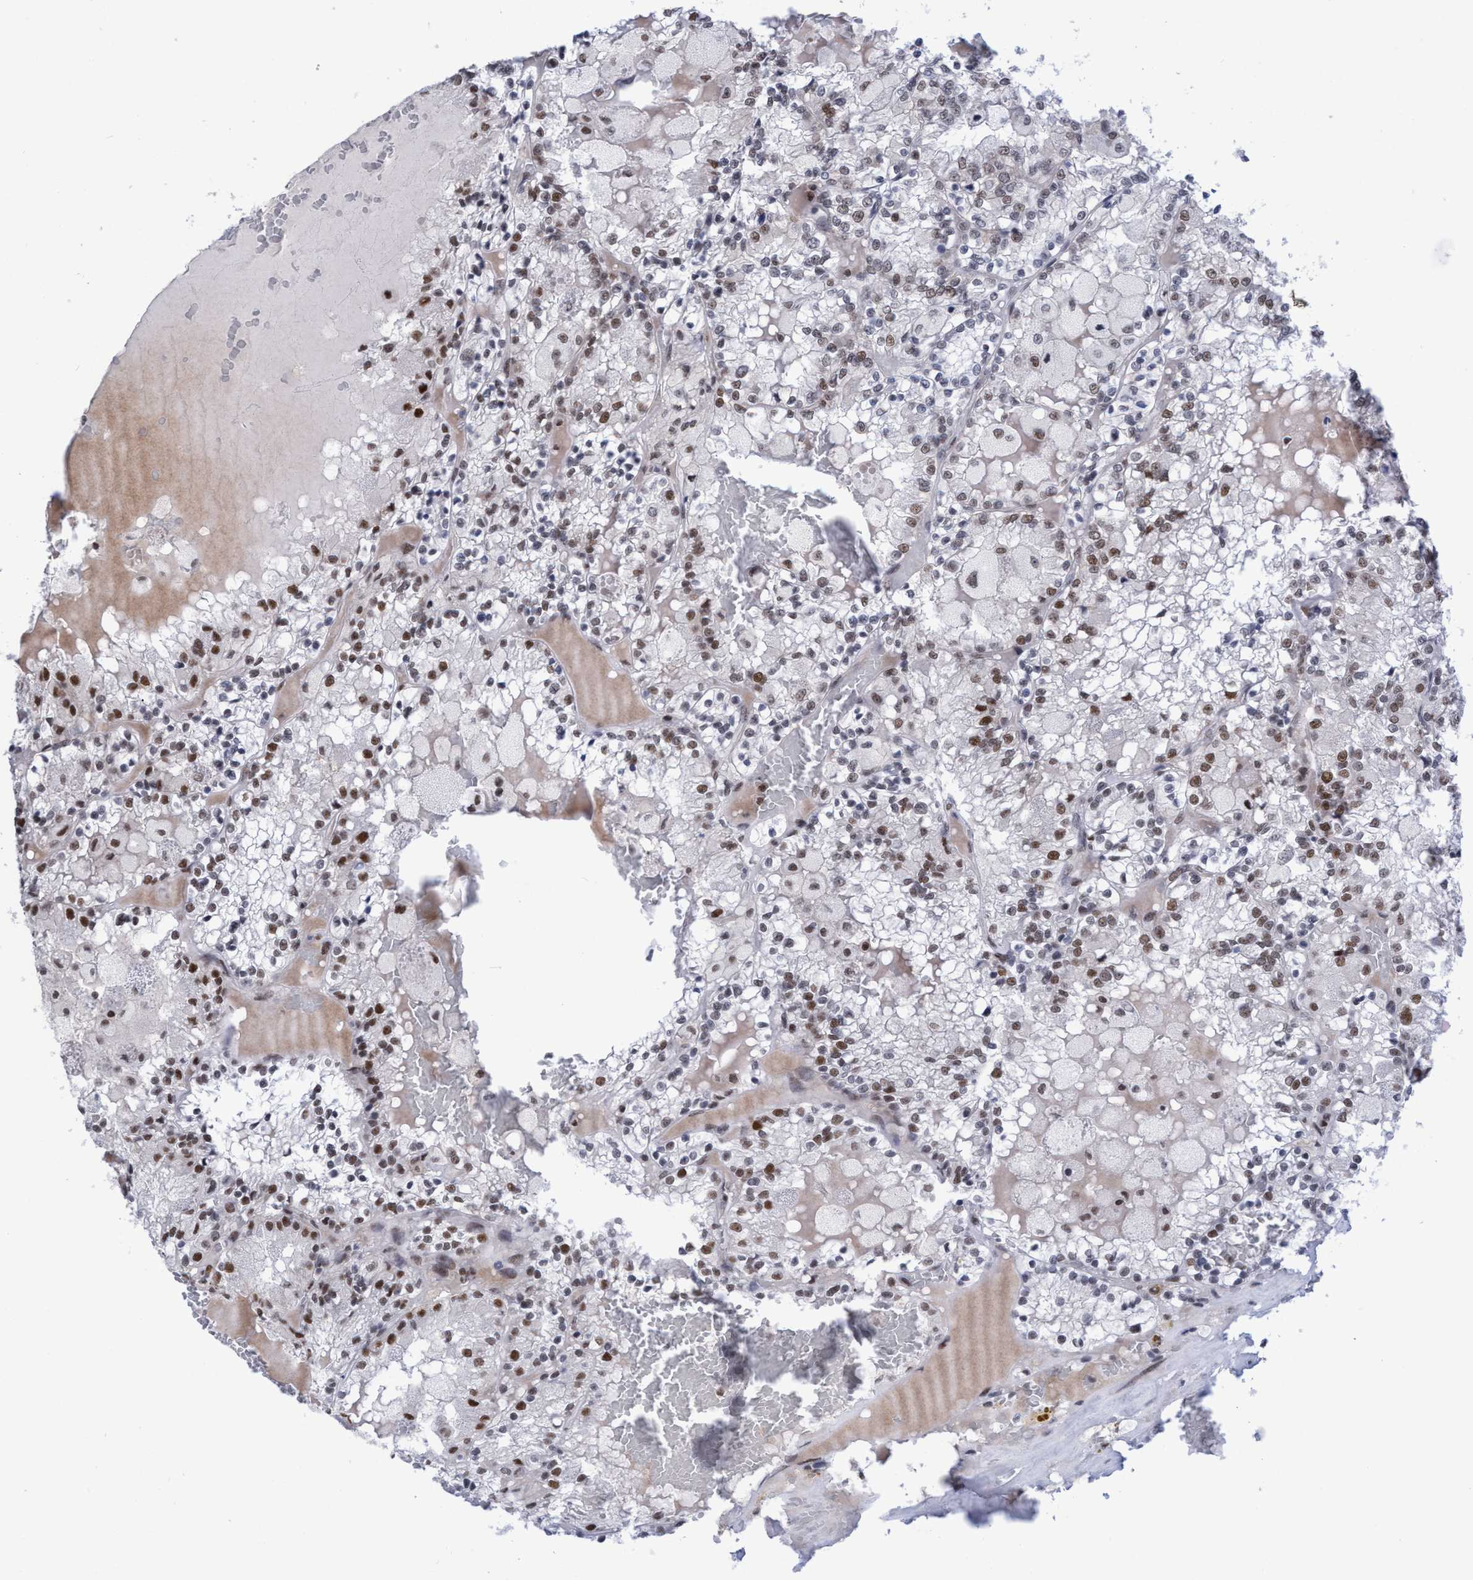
{"staining": {"intensity": "moderate", "quantity": "25%-75%", "location": "nuclear"}, "tissue": "renal cancer", "cell_type": "Tumor cells", "image_type": "cancer", "snomed": [{"axis": "morphology", "description": "Adenocarcinoma, NOS"}, {"axis": "topography", "description": "Kidney"}], "caption": "Adenocarcinoma (renal) stained for a protein demonstrates moderate nuclear positivity in tumor cells.", "gene": "C9orf78", "patient": {"sex": "female", "age": 56}}